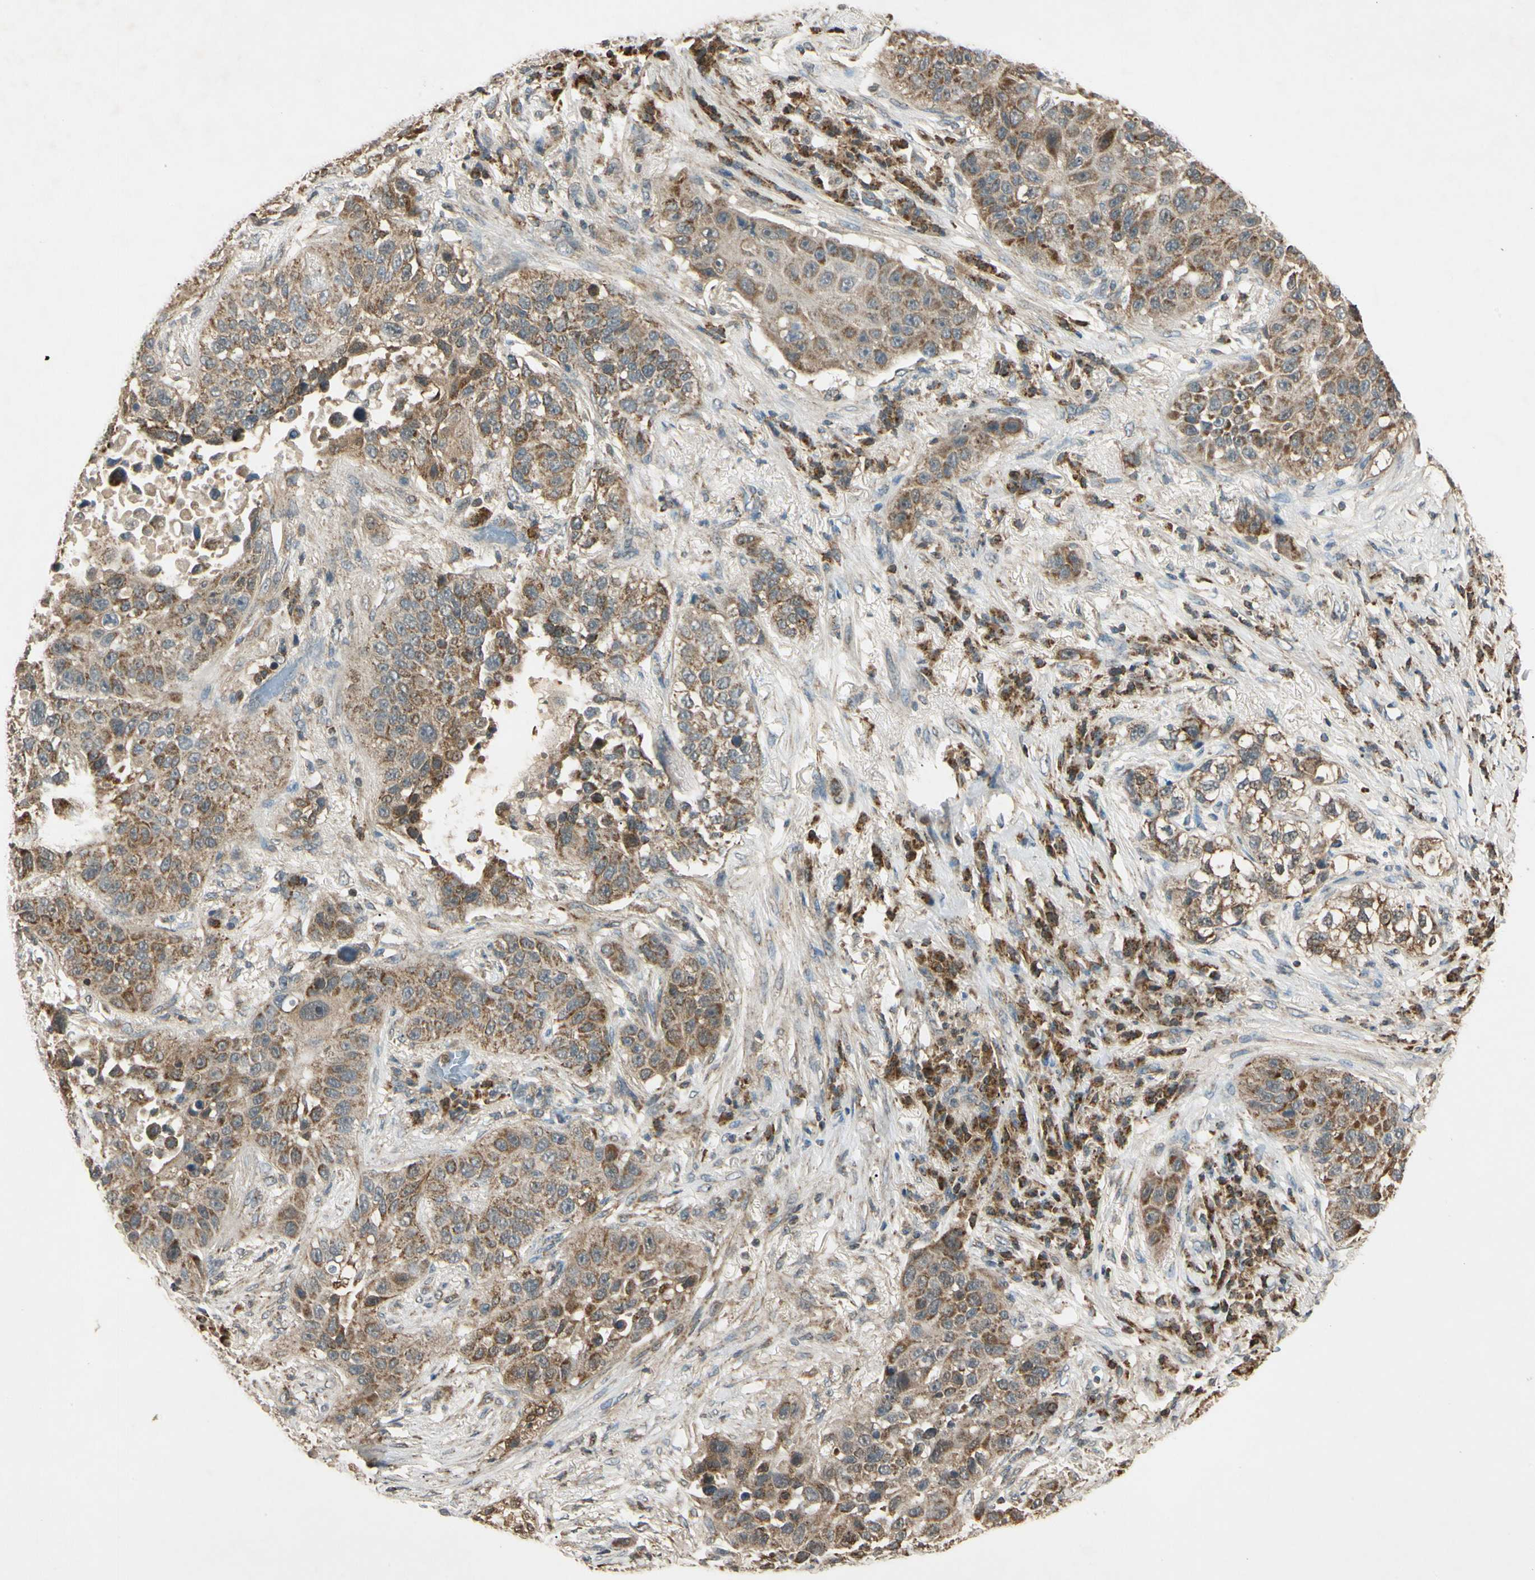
{"staining": {"intensity": "moderate", "quantity": "25%-75%", "location": "cytoplasmic/membranous"}, "tissue": "lung cancer", "cell_type": "Tumor cells", "image_type": "cancer", "snomed": [{"axis": "morphology", "description": "Squamous cell carcinoma, NOS"}, {"axis": "topography", "description": "Lung"}], "caption": "Tumor cells display medium levels of moderate cytoplasmic/membranous staining in approximately 25%-75% of cells in human lung squamous cell carcinoma. (DAB (3,3'-diaminobenzidine) IHC, brown staining for protein, blue staining for nuclei).", "gene": "PRDX5", "patient": {"sex": "male", "age": 57}}